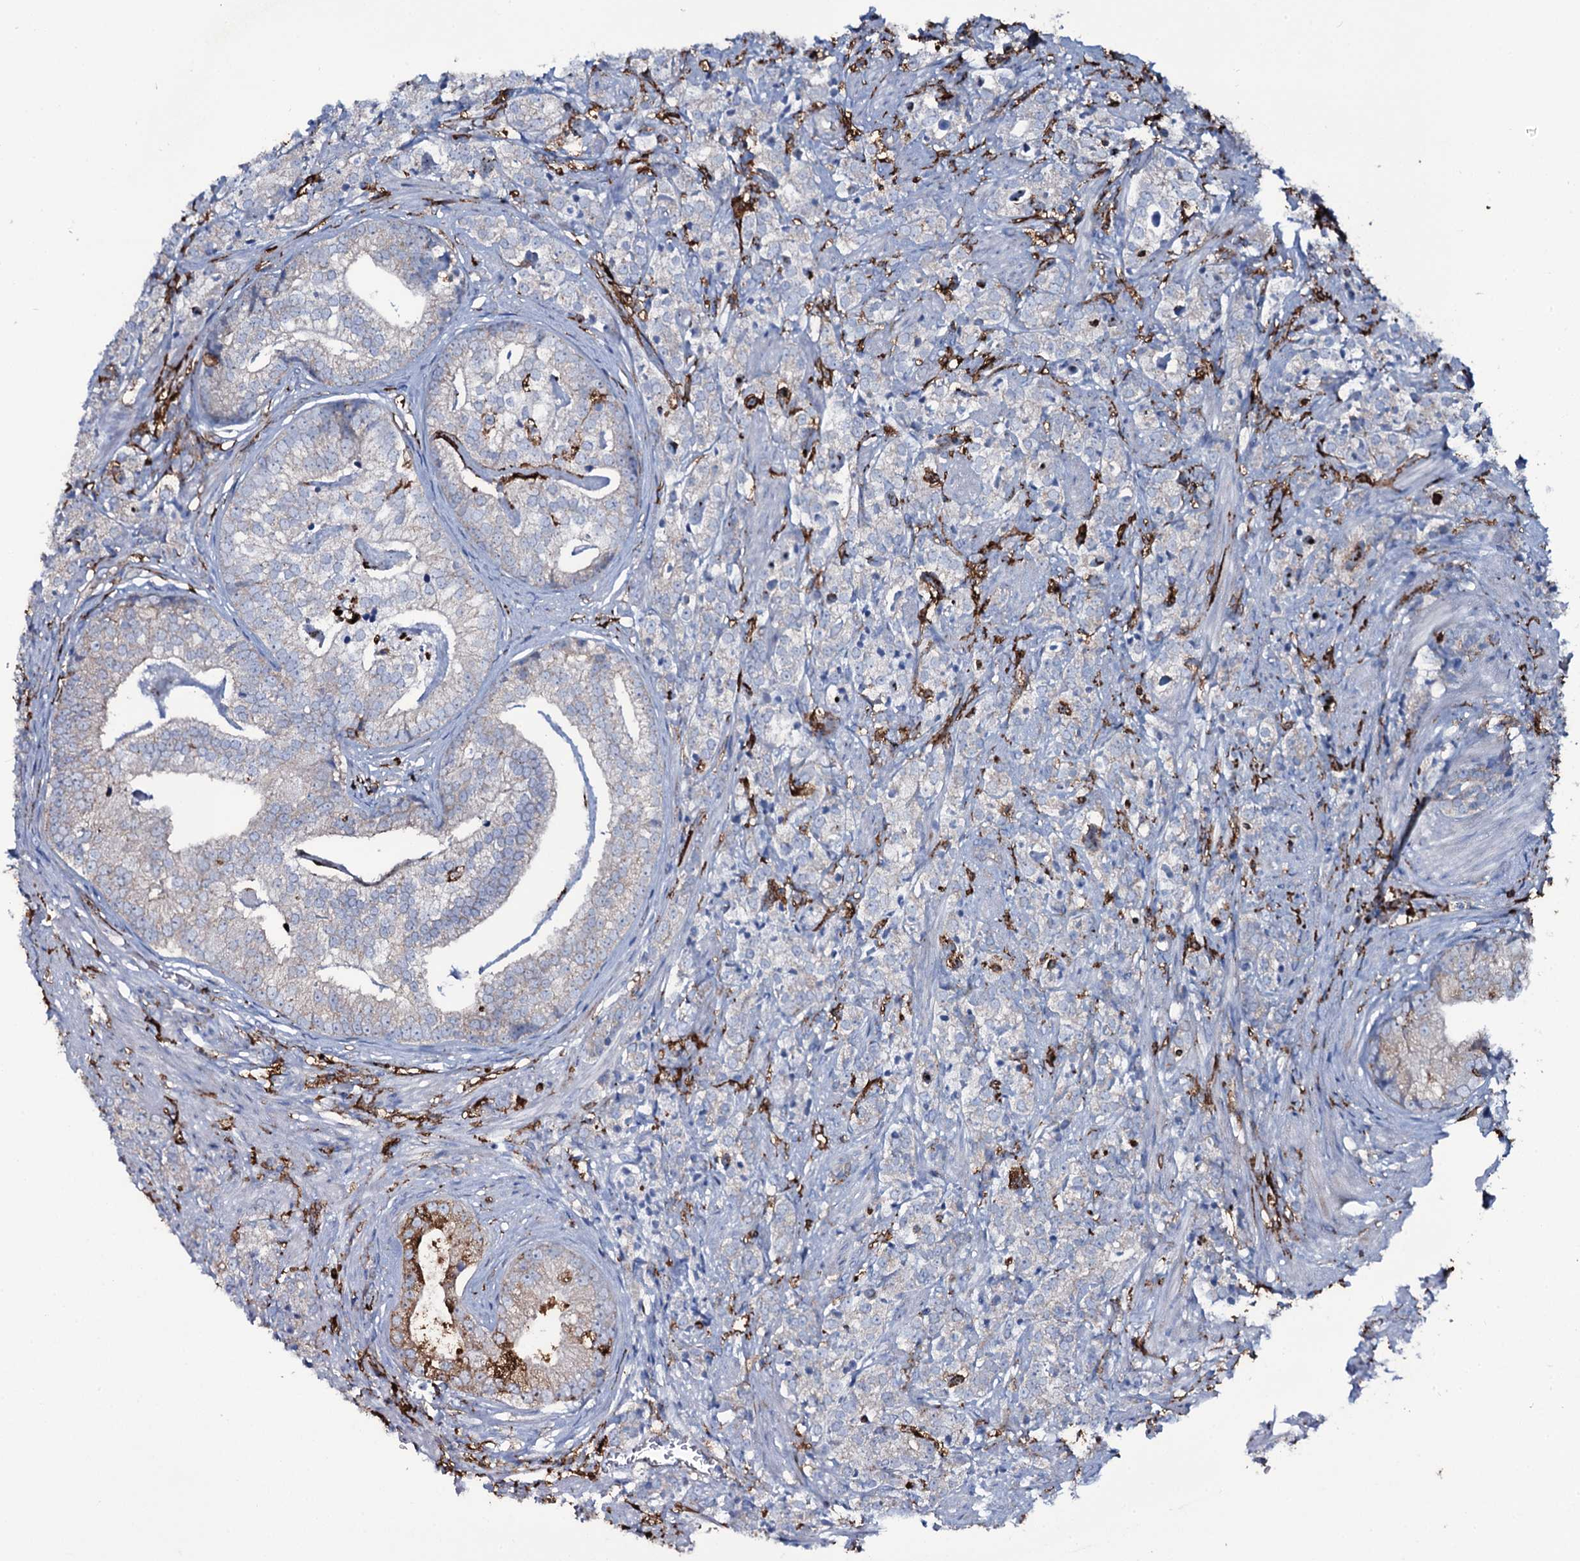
{"staining": {"intensity": "moderate", "quantity": "<25%", "location": "cytoplasmic/membranous"}, "tissue": "prostate cancer", "cell_type": "Tumor cells", "image_type": "cancer", "snomed": [{"axis": "morphology", "description": "Adenocarcinoma, High grade"}, {"axis": "topography", "description": "Prostate"}], "caption": "Immunohistochemistry (IHC) image of neoplastic tissue: human prostate cancer stained using immunohistochemistry displays low levels of moderate protein expression localized specifically in the cytoplasmic/membranous of tumor cells, appearing as a cytoplasmic/membranous brown color.", "gene": "OSBPL2", "patient": {"sex": "male", "age": 69}}